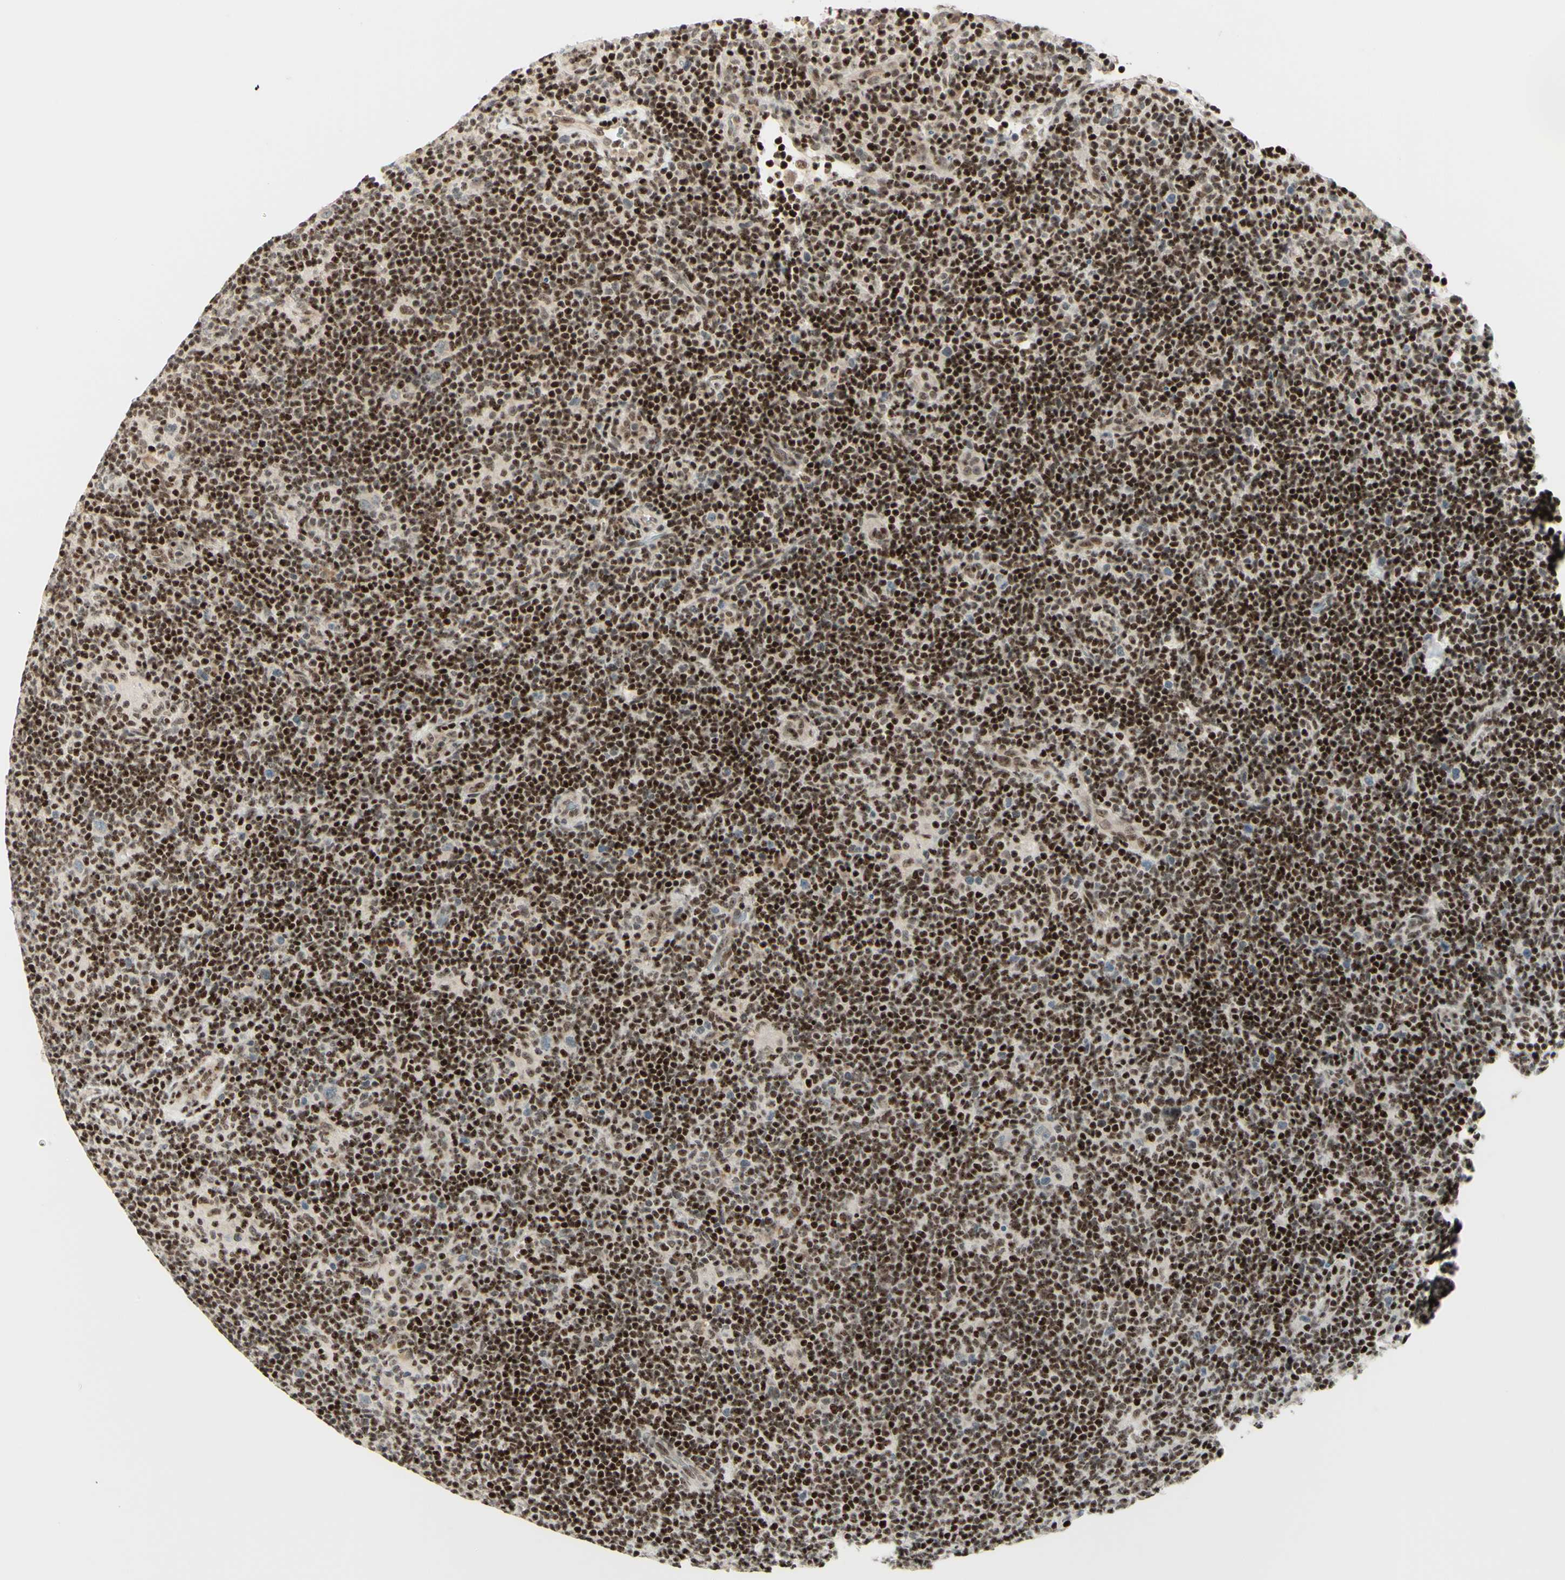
{"staining": {"intensity": "negative", "quantity": "none", "location": "none"}, "tissue": "lymphoma", "cell_type": "Tumor cells", "image_type": "cancer", "snomed": [{"axis": "morphology", "description": "Hodgkin's disease, NOS"}, {"axis": "topography", "description": "Lymph node"}], "caption": "Immunohistochemical staining of human Hodgkin's disease exhibits no significant expression in tumor cells.", "gene": "CDKL5", "patient": {"sex": "female", "age": 57}}